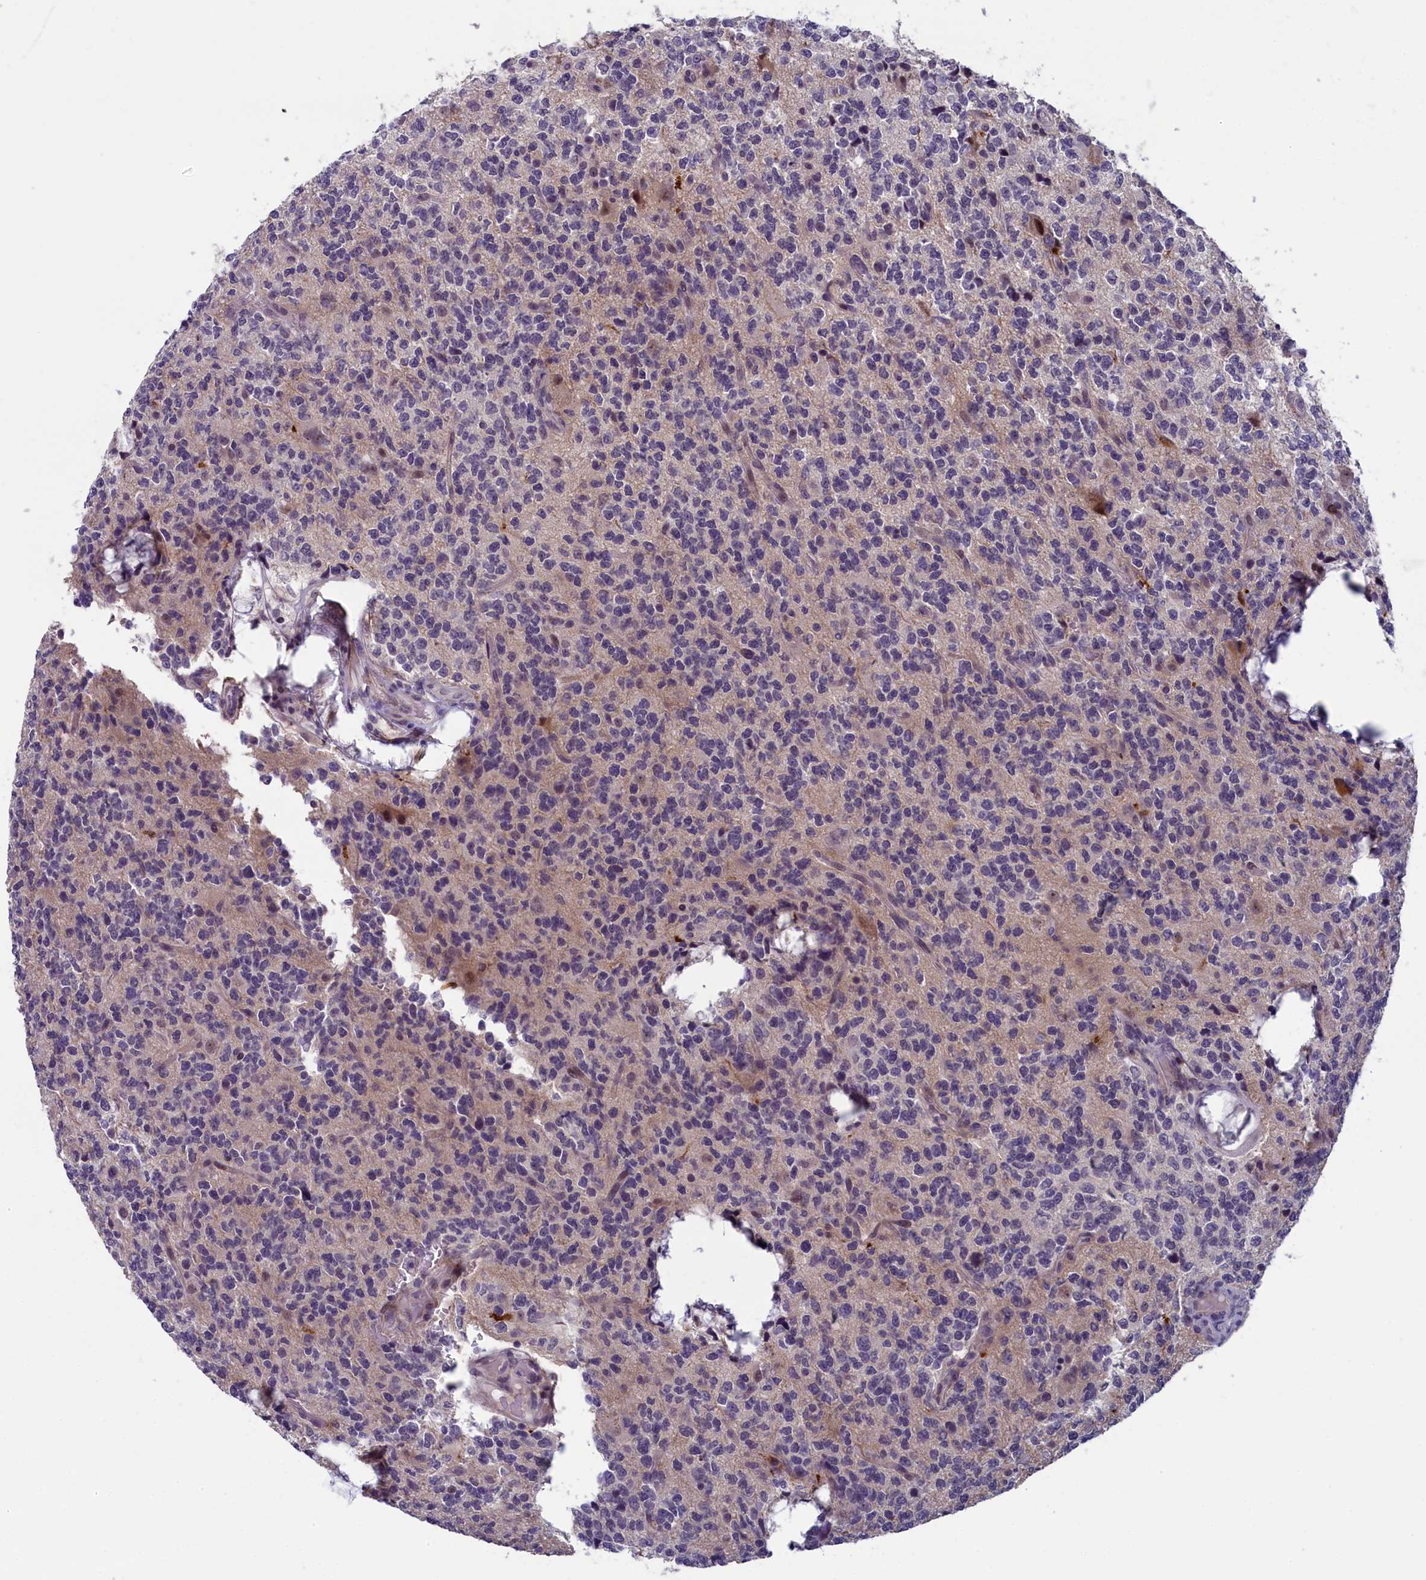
{"staining": {"intensity": "weak", "quantity": "<25%", "location": "nuclear"}, "tissue": "glioma", "cell_type": "Tumor cells", "image_type": "cancer", "snomed": [{"axis": "morphology", "description": "Glioma, malignant, High grade"}, {"axis": "topography", "description": "Brain"}], "caption": "Immunohistochemistry (IHC) photomicrograph of human glioma stained for a protein (brown), which demonstrates no positivity in tumor cells.", "gene": "CNEP1R1", "patient": {"sex": "female", "age": 62}}